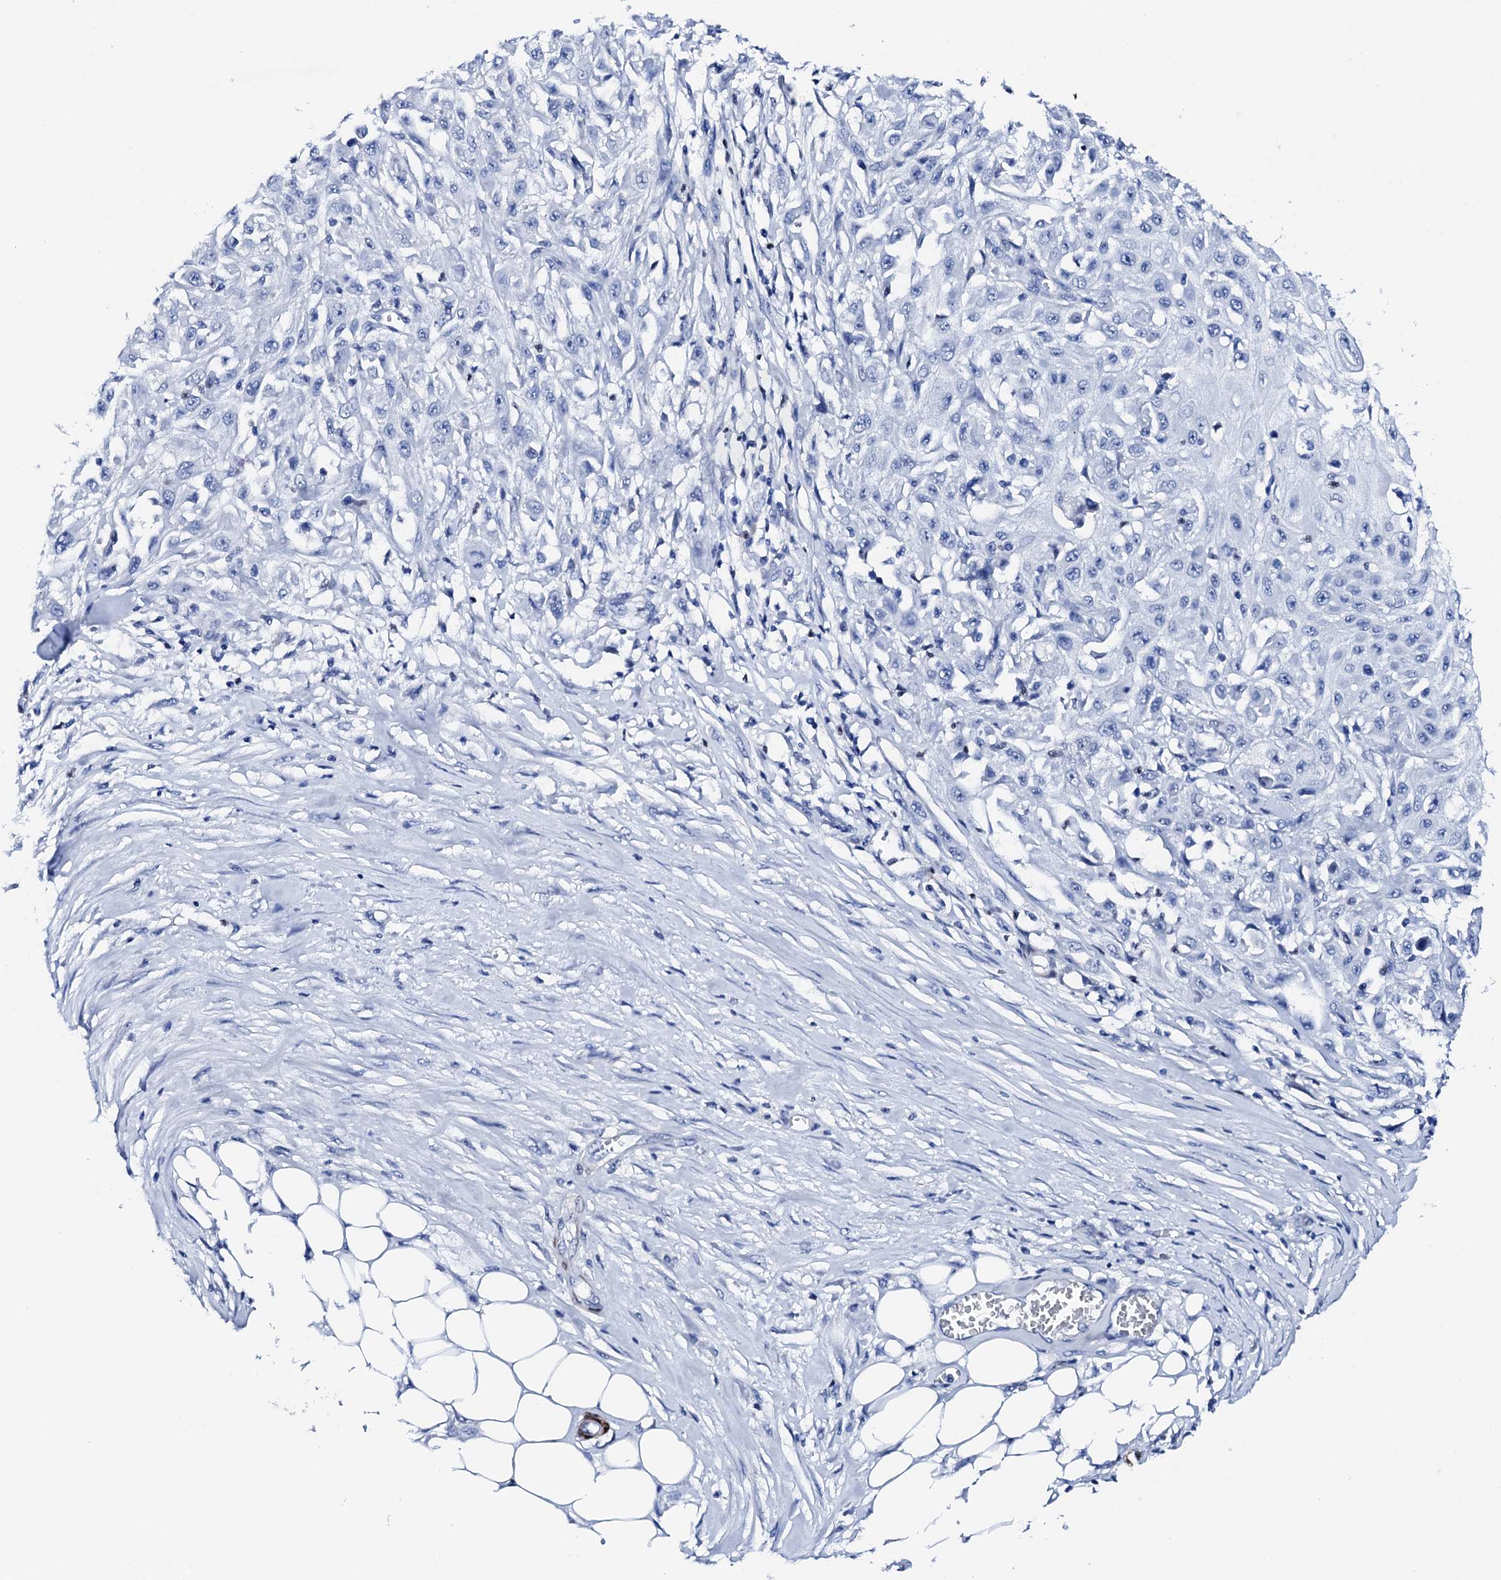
{"staining": {"intensity": "negative", "quantity": "none", "location": "none"}, "tissue": "skin cancer", "cell_type": "Tumor cells", "image_type": "cancer", "snomed": [{"axis": "morphology", "description": "Squamous cell carcinoma, NOS"}, {"axis": "morphology", "description": "Squamous cell carcinoma, metastatic, NOS"}, {"axis": "topography", "description": "Skin"}, {"axis": "topography", "description": "Lymph node"}], "caption": "This is a image of IHC staining of skin cancer (squamous cell carcinoma), which shows no expression in tumor cells.", "gene": "NRIP2", "patient": {"sex": "male", "age": 75}}